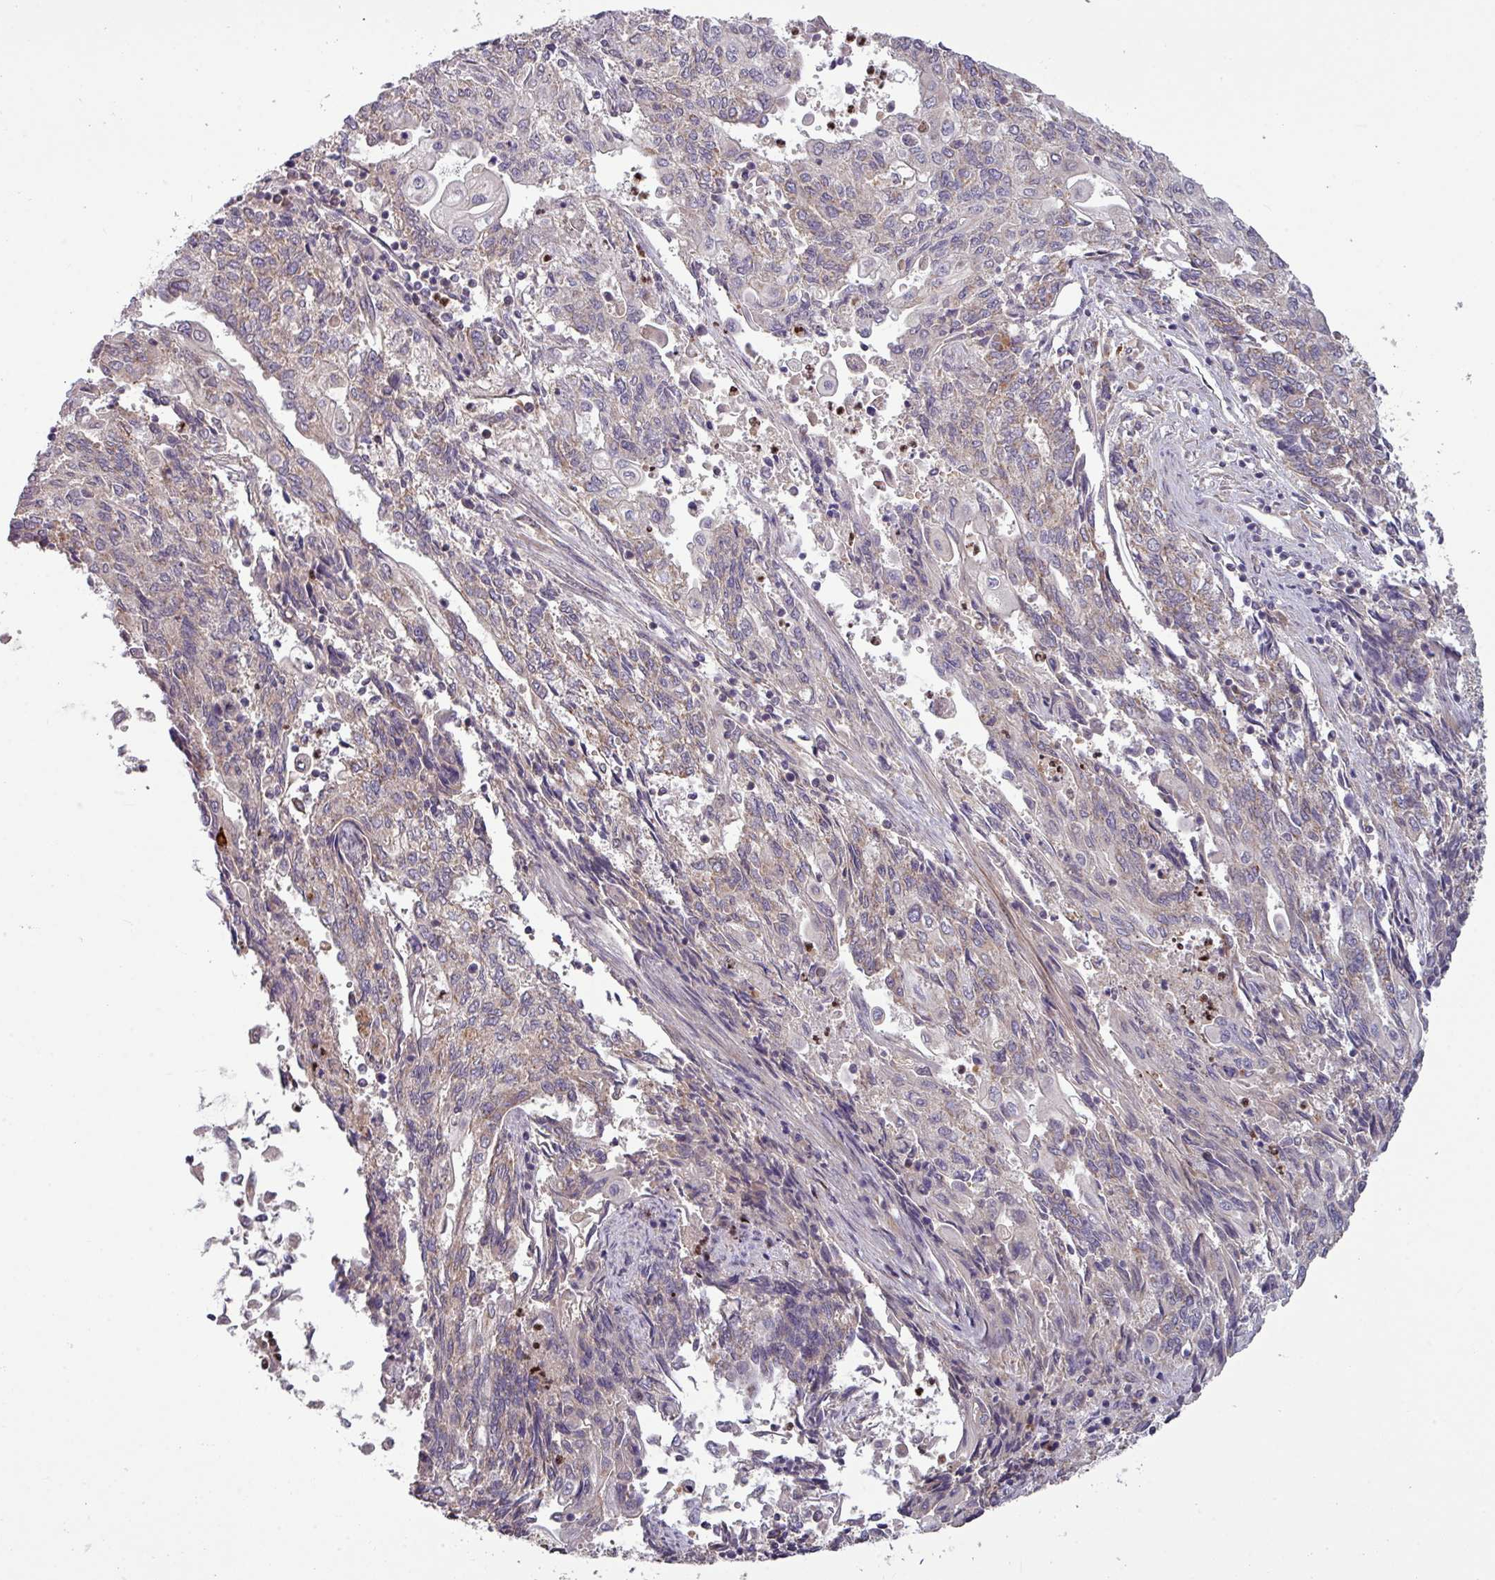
{"staining": {"intensity": "negative", "quantity": "none", "location": "none"}, "tissue": "endometrial cancer", "cell_type": "Tumor cells", "image_type": "cancer", "snomed": [{"axis": "morphology", "description": "Adenocarcinoma, NOS"}, {"axis": "topography", "description": "Endometrium"}], "caption": "A high-resolution image shows immunohistochemistry staining of adenocarcinoma (endometrial), which exhibits no significant positivity in tumor cells.", "gene": "PAPLN", "patient": {"sex": "female", "age": 54}}